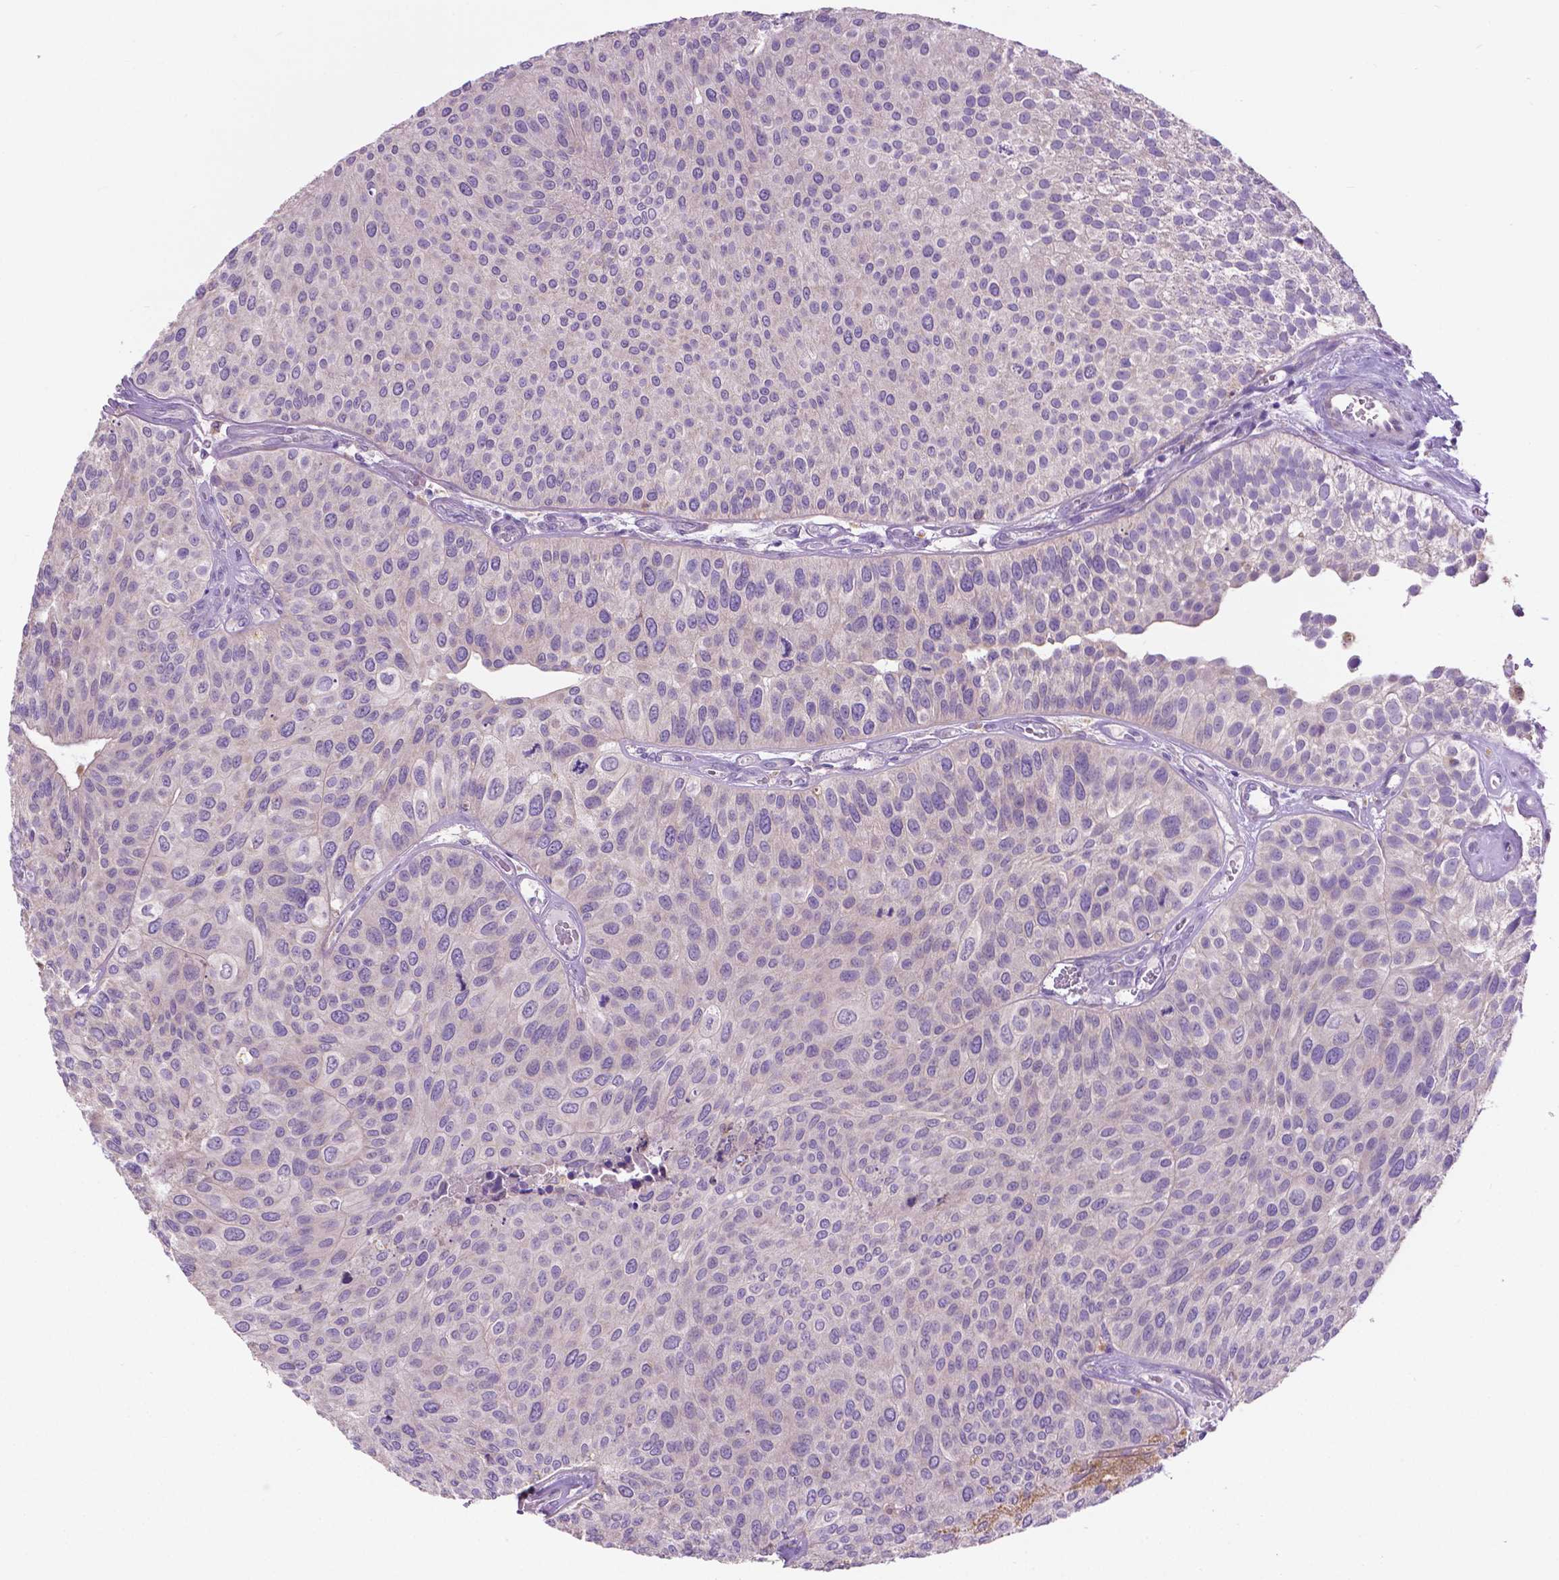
{"staining": {"intensity": "negative", "quantity": "none", "location": "none"}, "tissue": "urothelial cancer", "cell_type": "Tumor cells", "image_type": "cancer", "snomed": [{"axis": "morphology", "description": "Urothelial carcinoma, Low grade"}, {"axis": "topography", "description": "Urinary bladder"}], "caption": "Immunohistochemical staining of low-grade urothelial carcinoma reveals no significant staining in tumor cells.", "gene": "CDH7", "patient": {"sex": "female", "age": 87}}